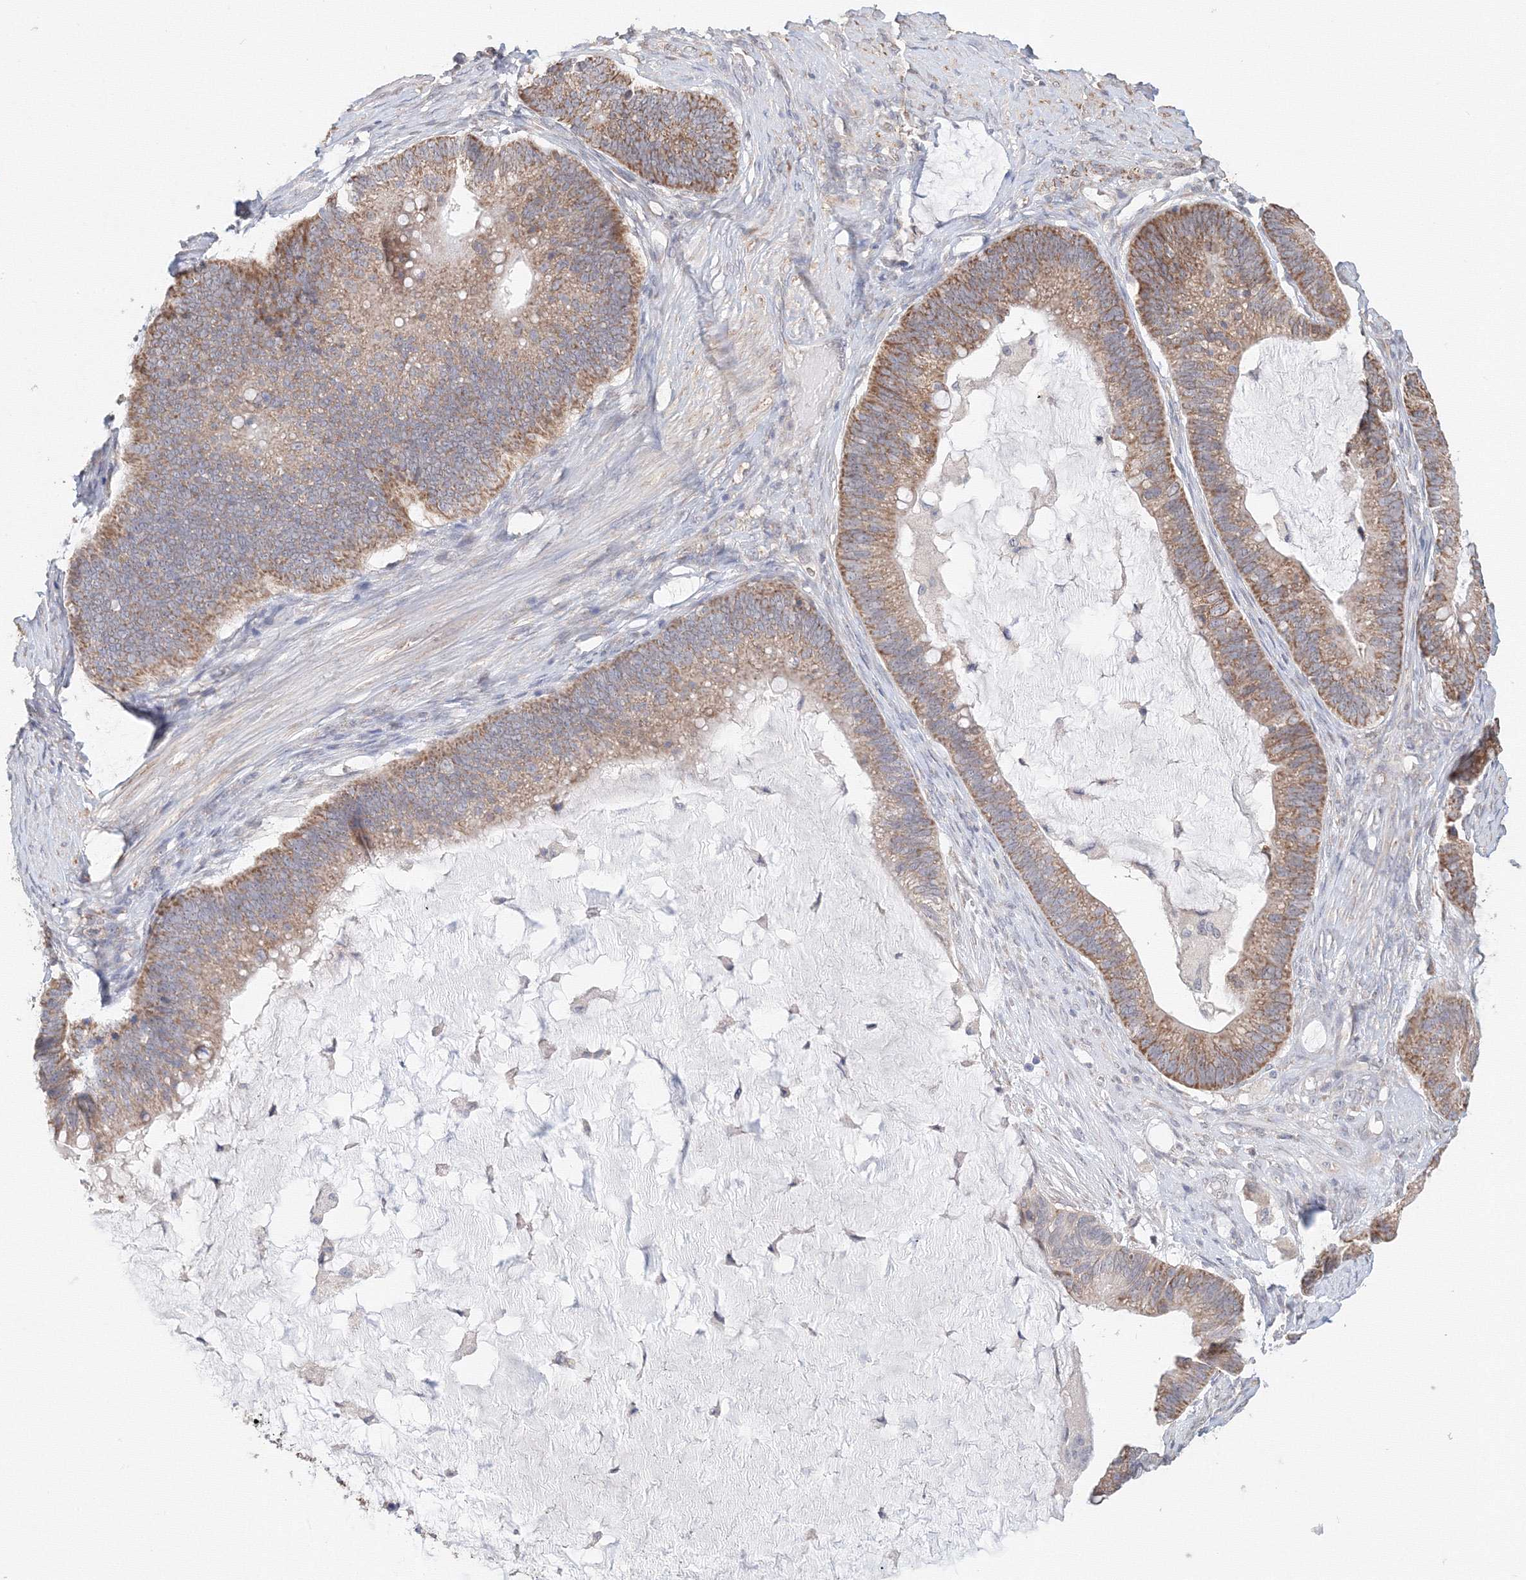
{"staining": {"intensity": "moderate", "quantity": ">75%", "location": "cytoplasmic/membranous"}, "tissue": "ovarian cancer", "cell_type": "Tumor cells", "image_type": "cancer", "snomed": [{"axis": "morphology", "description": "Cystadenocarcinoma, mucinous, NOS"}, {"axis": "topography", "description": "Ovary"}], "caption": "Ovarian cancer (mucinous cystadenocarcinoma) tissue shows moderate cytoplasmic/membranous staining in about >75% of tumor cells, visualized by immunohistochemistry. (DAB (3,3'-diaminobenzidine) IHC, brown staining for protein, blue staining for nuclei).", "gene": "DHRS12", "patient": {"sex": "female", "age": 61}}